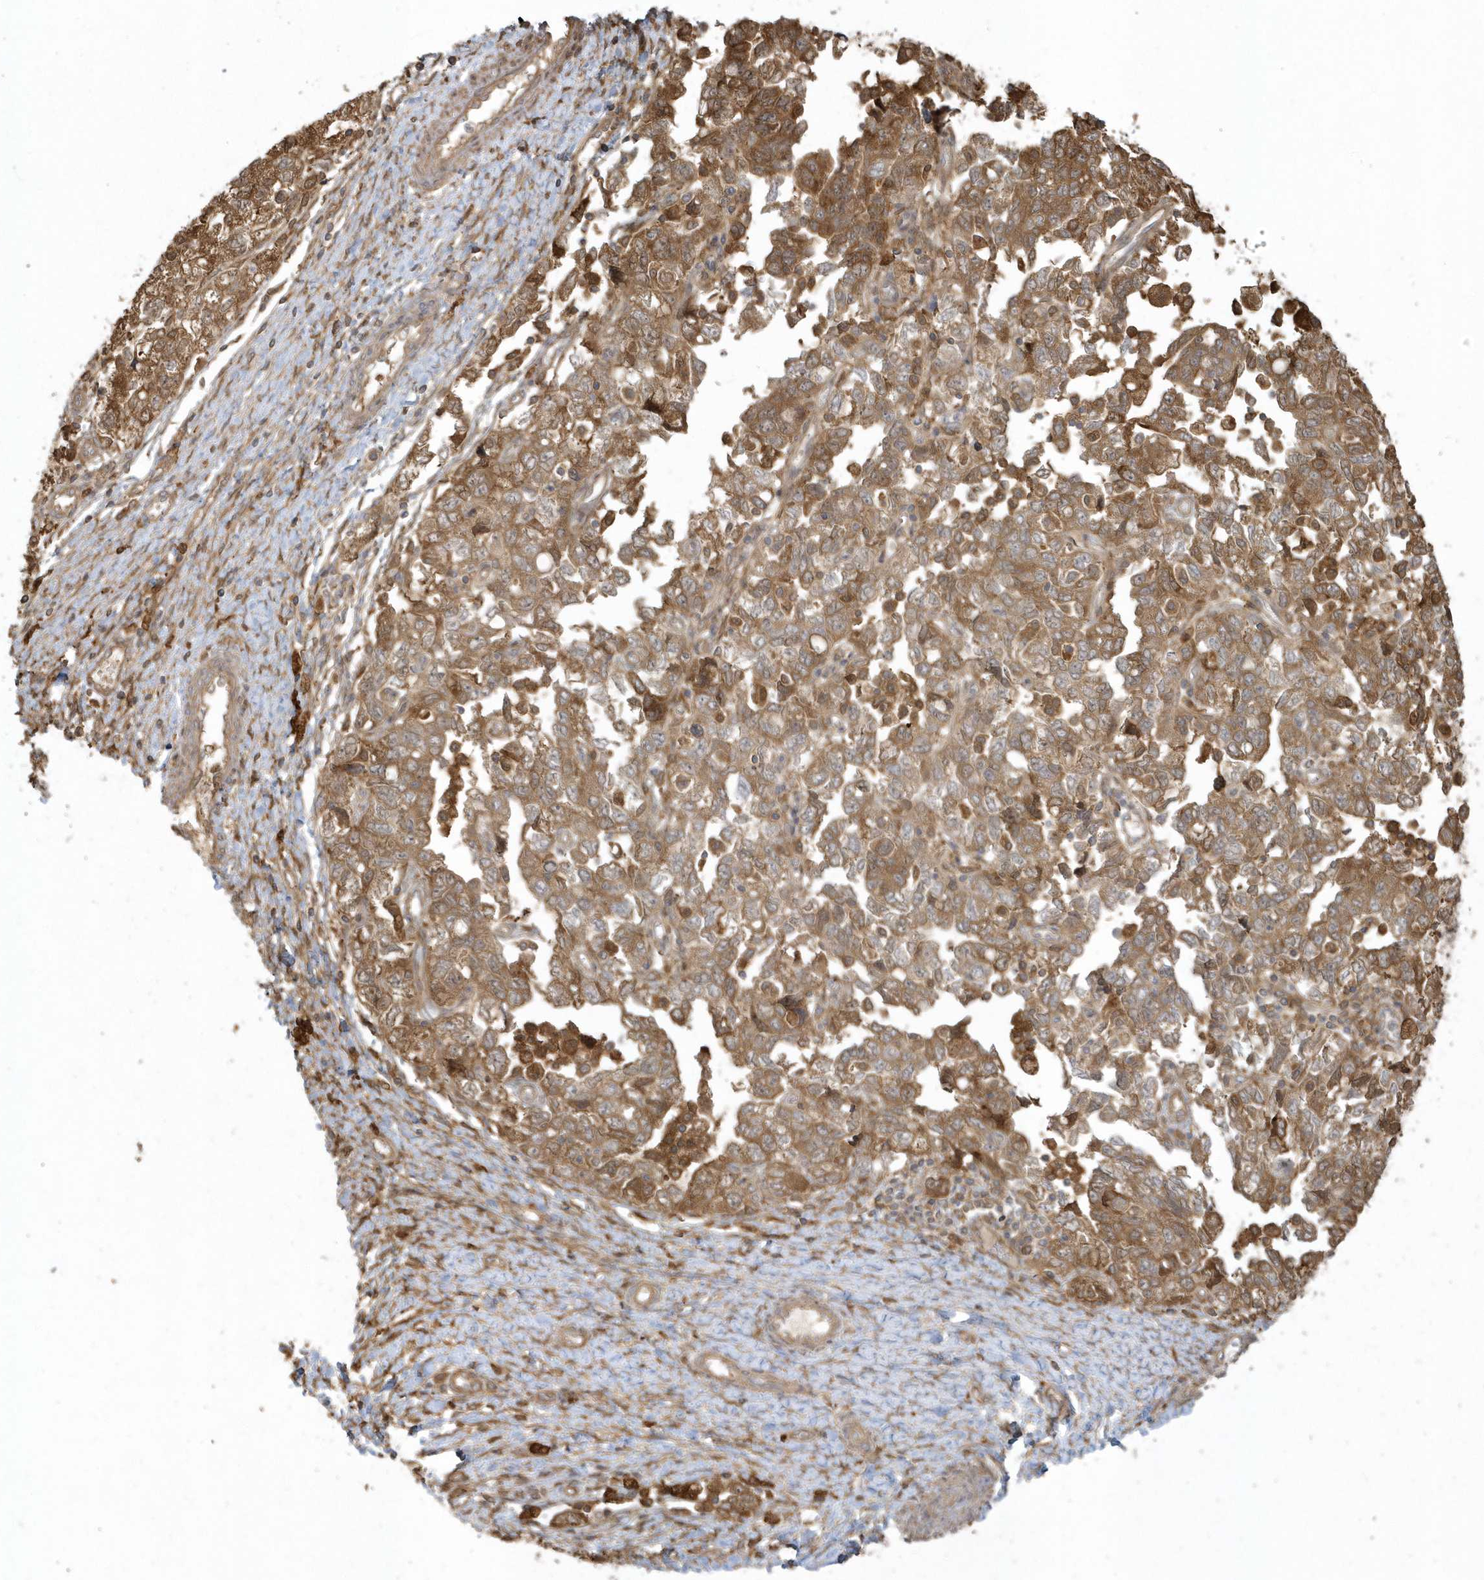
{"staining": {"intensity": "moderate", "quantity": ">75%", "location": "cytoplasmic/membranous,nuclear"}, "tissue": "ovarian cancer", "cell_type": "Tumor cells", "image_type": "cancer", "snomed": [{"axis": "morphology", "description": "Carcinoma, NOS"}, {"axis": "morphology", "description": "Cystadenocarcinoma, serous, NOS"}, {"axis": "topography", "description": "Ovary"}], "caption": "Immunohistochemistry (DAB) staining of ovarian cancer shows moderate cytoplasmic/membranous and nuclear protein expression in about >75% of tumor cells.", "gene": "HNMT", "patient": {"sex": "female", "age": 69}}